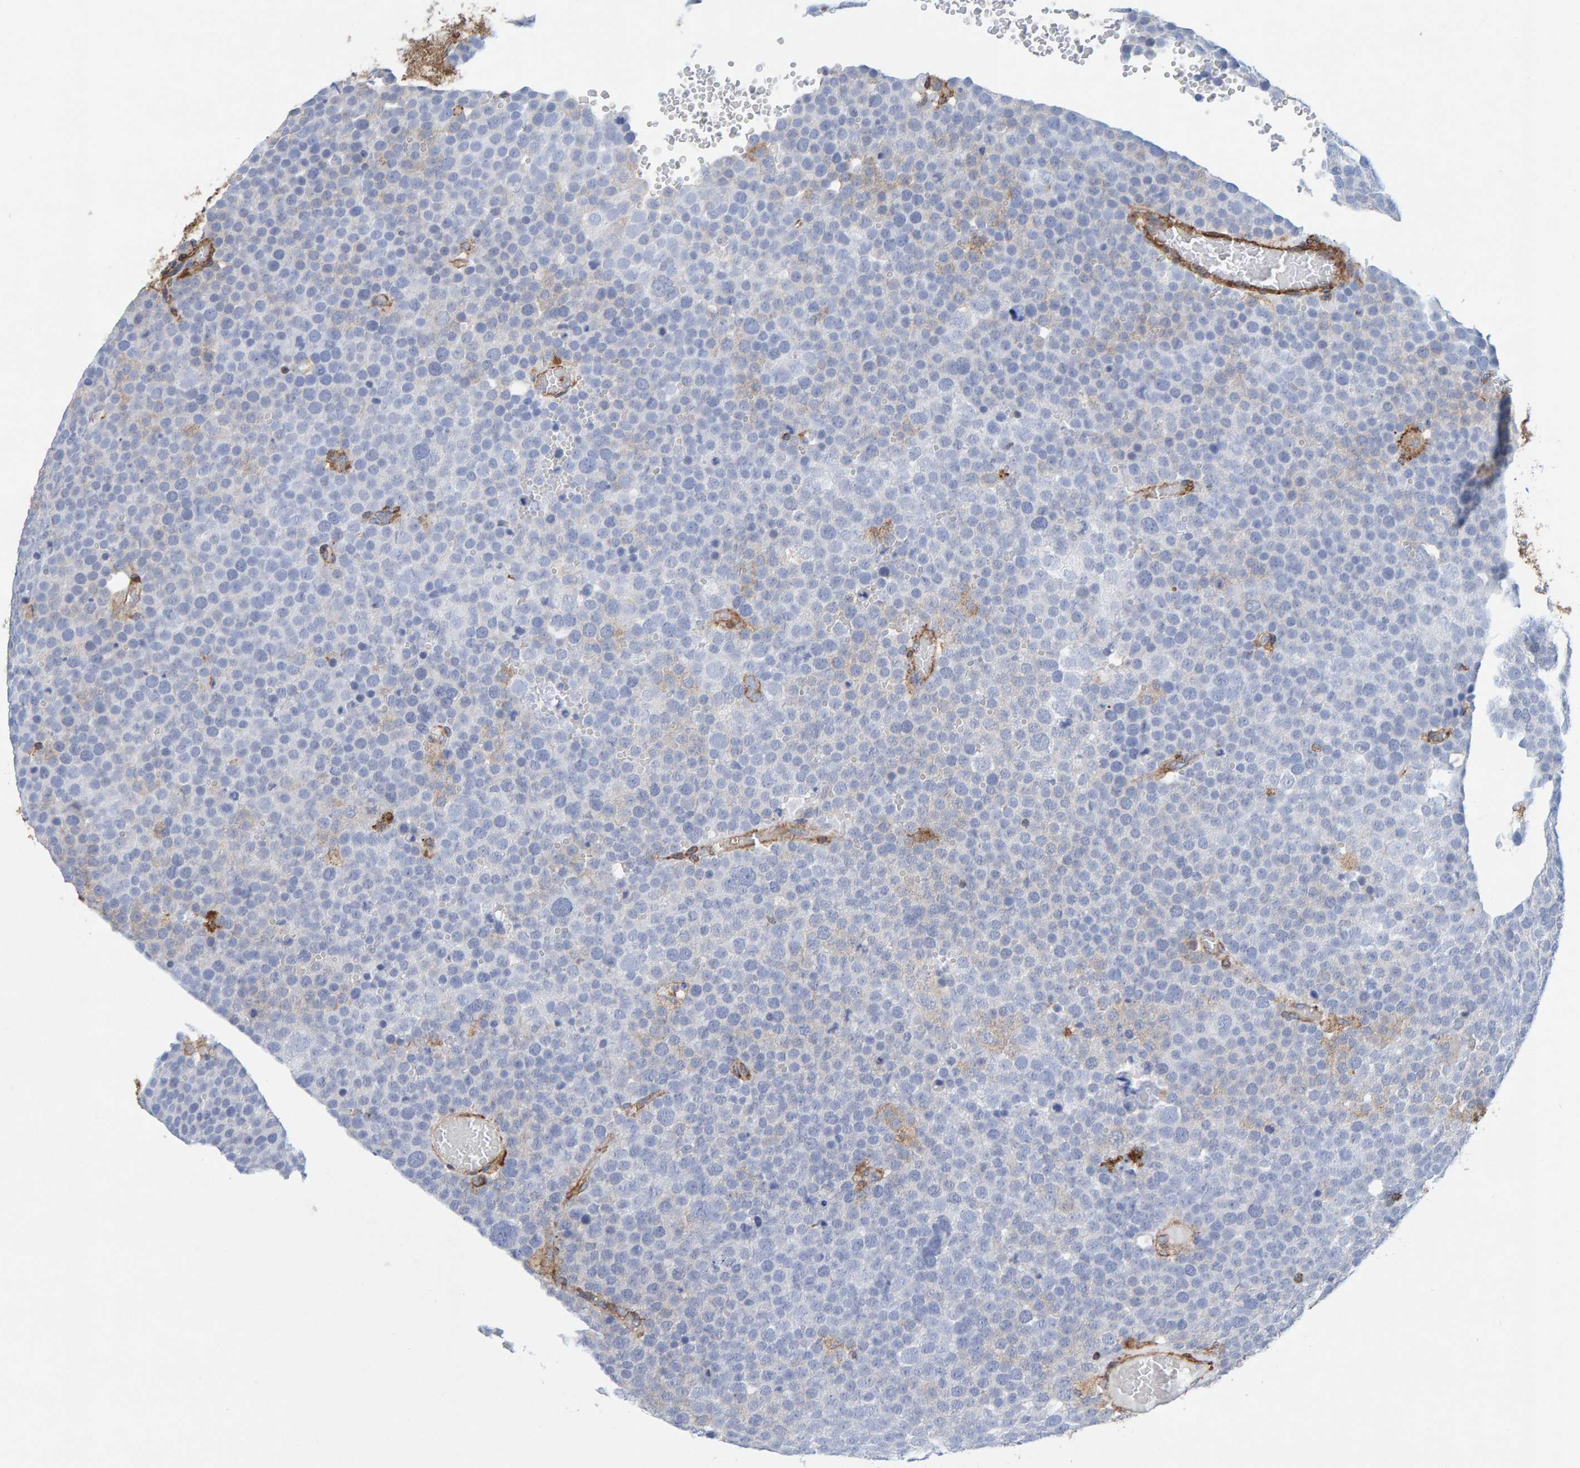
{"staining": {"intensity": "negative", "quantity": "none", "location": "none"}, "tissue": "testis cancer", "cell_type": "Tumor cells", "image_type": "cancer", "snomed": [{"axis": "morphology", "description": "Seminoma, NOS"}, {"axis": "topography", "description": "Testis"}], "caption": "High magnification brightfield microscopy of seminoma (testis) stained with DAB (3,3'-diaminobenzidine) (brown) and counterstained with hematoxylin (blue): tumor cells show no significant staining.", "gene": "MVP", "patient": {"sex": "male", "age": 71}}